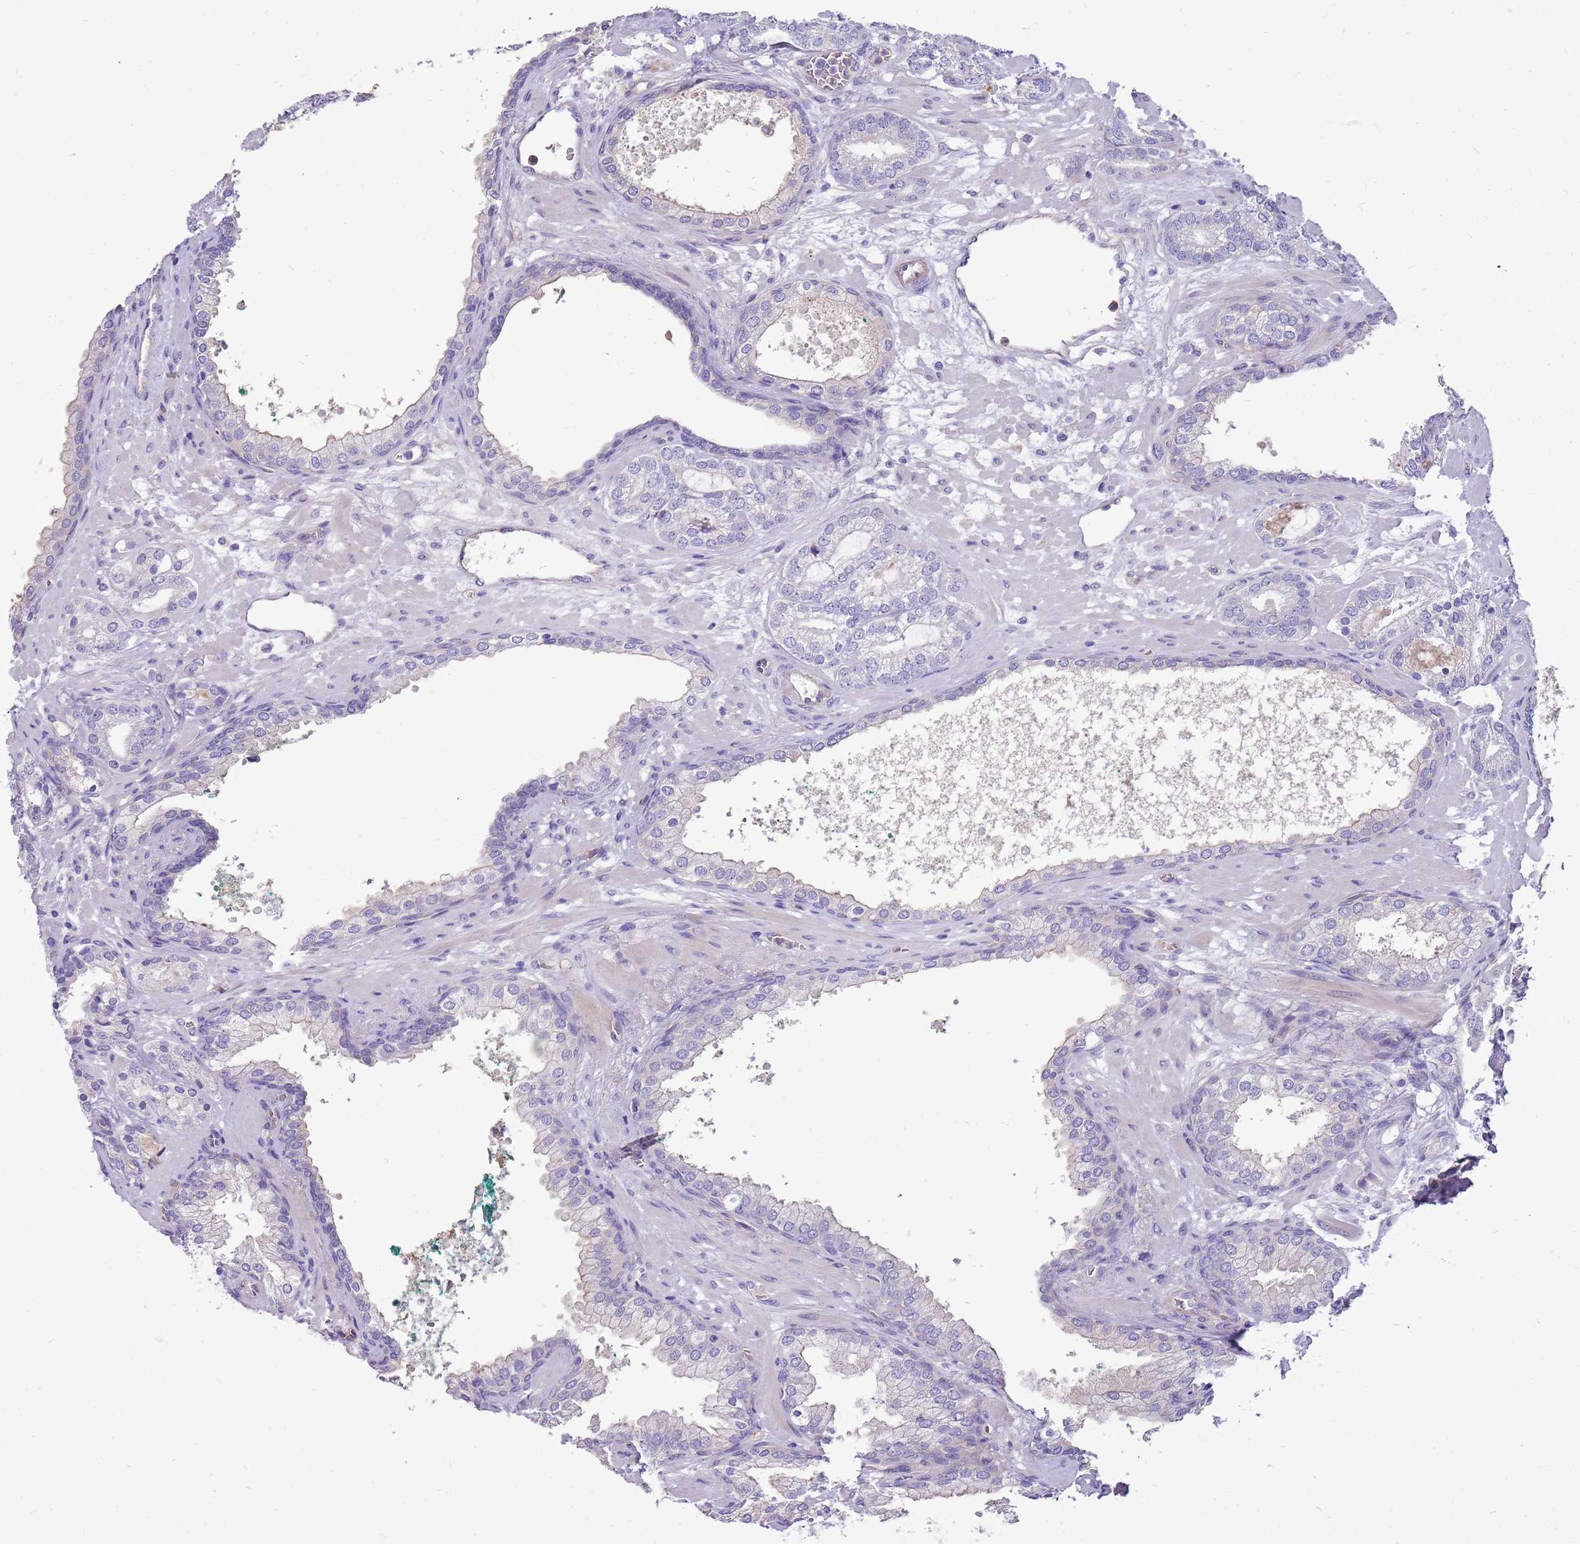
{"staining": {"intensity": "negative", "quantity": "none", "location": "none"}, "tissue": "prostate cancer", "cell_type": "Tumor cells", "image_type": "cancer", "snomed": [{"axis": "morphology", "description": "Adenocarcinoma, High grade"}, {"axis": "topography", "description": "Prostate"}], "caption": "Immunohistochemistry (IHC) photomicrograph of neoplastic tissue: prostate cancer stained with DAB demonstrates no significant protein staining in tumor cells.", "gene": "NTN4", "patient": {"sex": "male", "age": 60}}